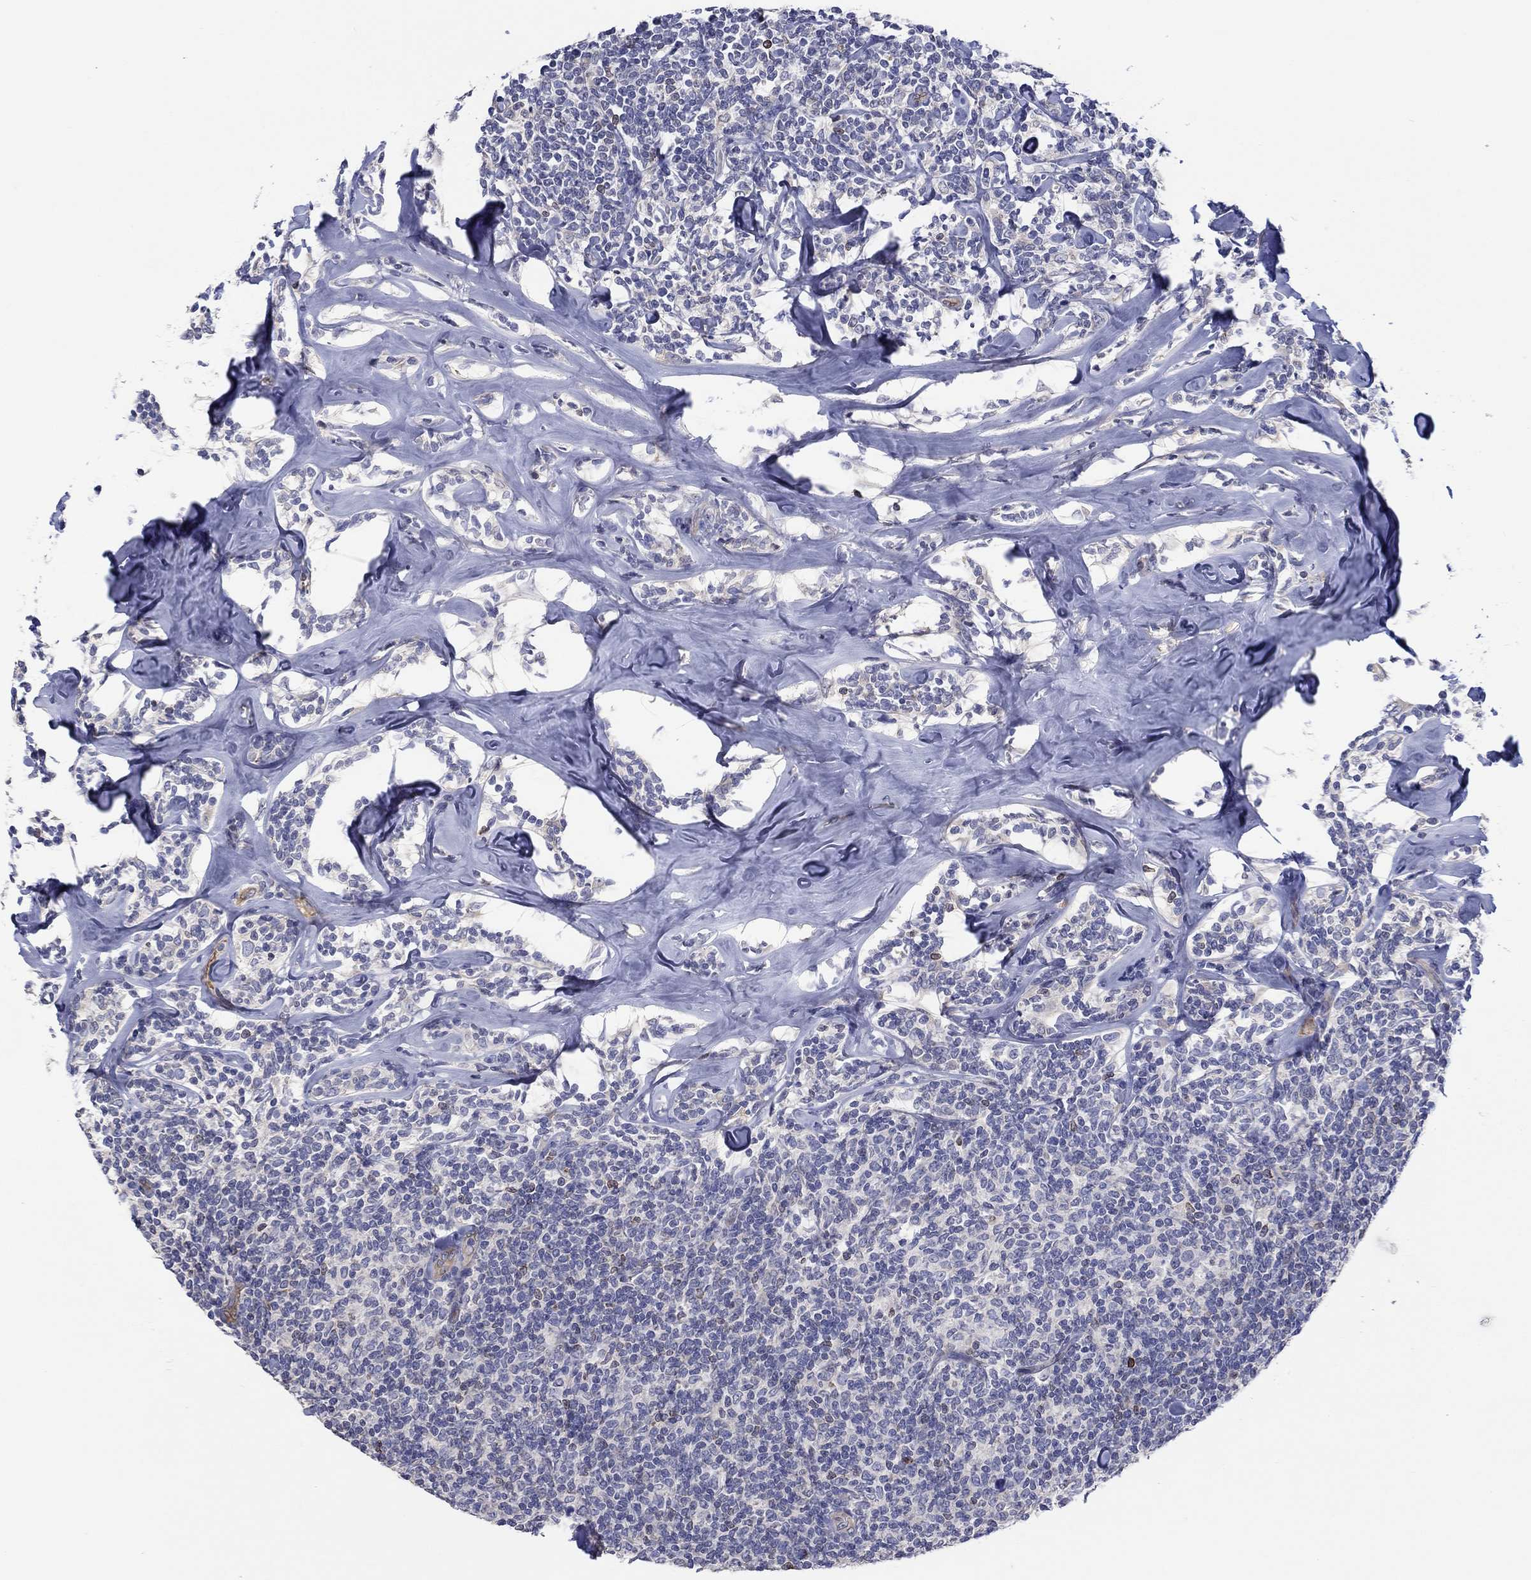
{"staining": {"intensity": "weak", "quantity": "<25%", "location": "nuclear"}, "tissue": "lymphoma", "cell_type": "Tumor cells", "image_type": "cancer", "snomed": [{"axis": "morphology", "description": "Malignant lymphoma, non-Hodgkin's type, Low grade"}, {"axis": "topography", "description": "Lymph node"}], "caption": "This is an immunohistochemistry image of human lymphoma. There is no expression in tumor cells.", "gene": "ERMP1", "patient": {"sex": "female", "age": 56}}